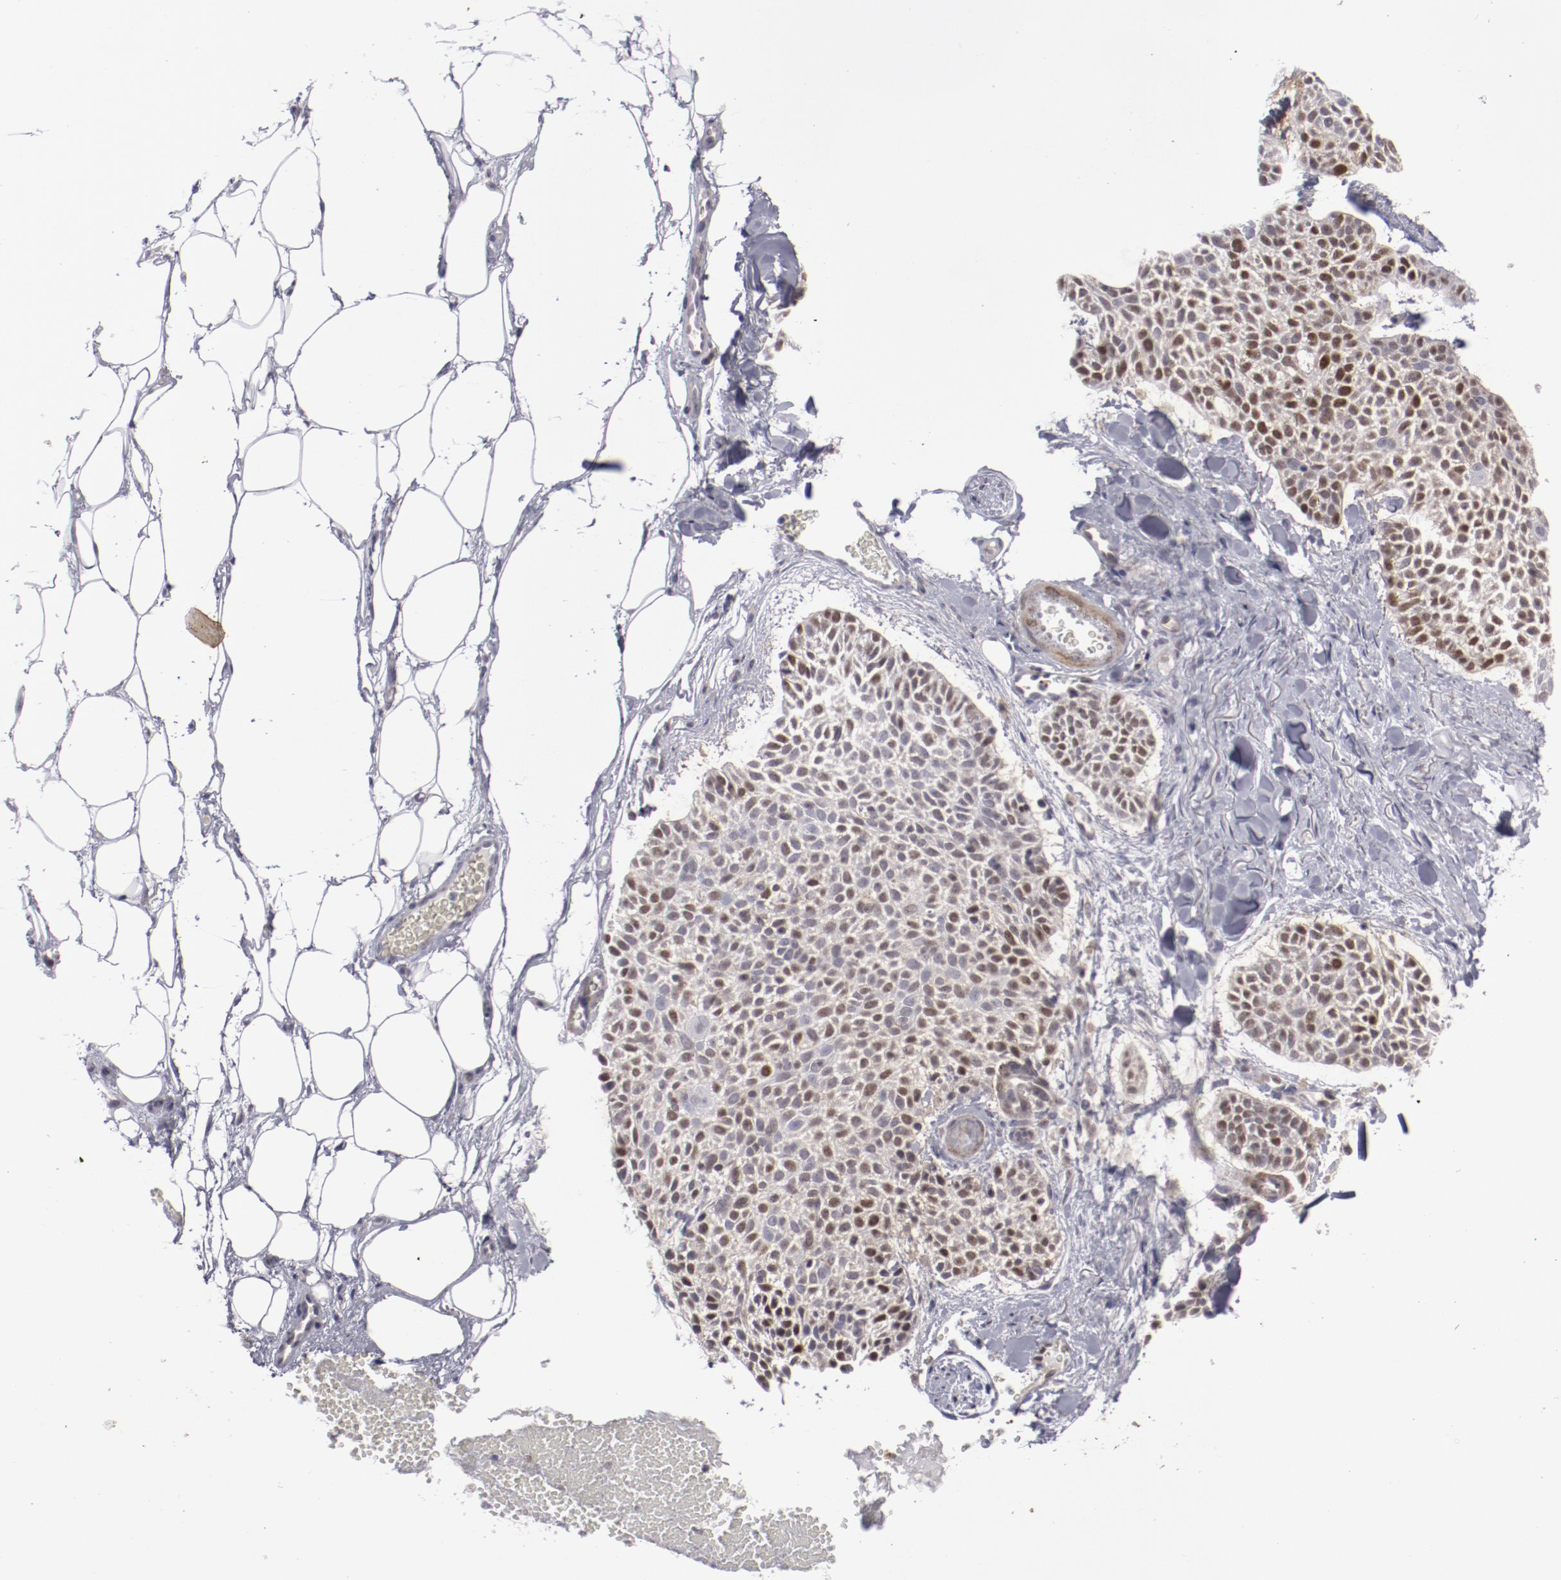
{"staining": {"intensity": "weak", "quantity": "25%-75%", "location": "nuclear"}, "tissue": "skin cancer", "cell_type": "Tumor cells", "image_type": "cancer", "snomed": [{"axis": "morphology", "description": "Normal tissue, NOS"}, {"axis": "morphology", "description": "Basal cell carcinoma"}, {"axis": "topography", "description": "Skin"}], "caption": "Tumor cells reveal low levels of weak nuclear staining in about 25%-75% of cells in human skin basal cell carcinoma.", "gene": "LEF1", "patient": {"sex": "female", "age": 70}}